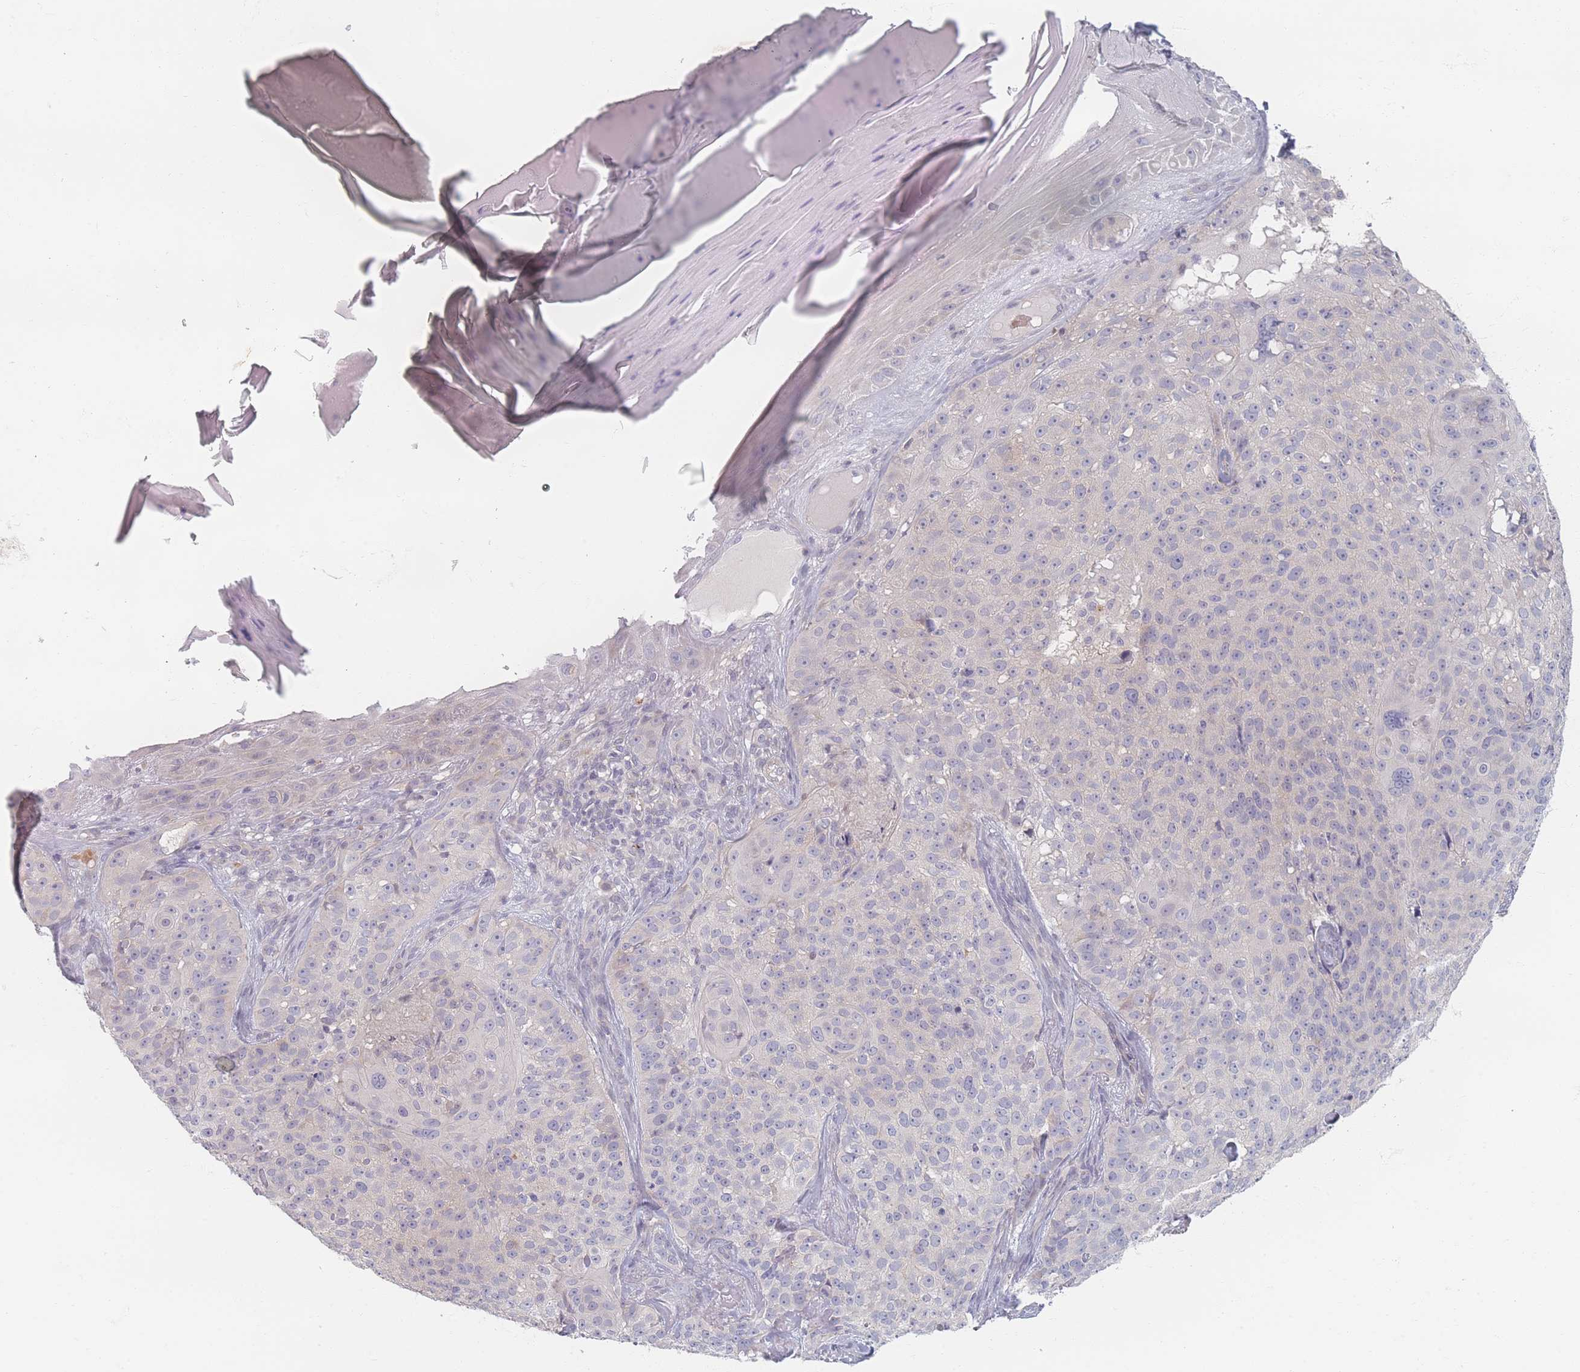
{"staining": {"intensity": "negative", "quantity": "none", "location": "none"}, "tissue": "skin cancer", "cell_type": "Tumor cells", "image_type": "cancer", "snomed": [{"axis": "morphology", "description": "Basal cell carcinoma"}, {"axis": "topography", "description": "Skin"}], "caption": "The photomicrograph reveals no significant positivity in tumor cells of skin cancer (basal cell carcinoma).", "gene": "TMOD1", "patient": {"sex": "female", "age": 92}}